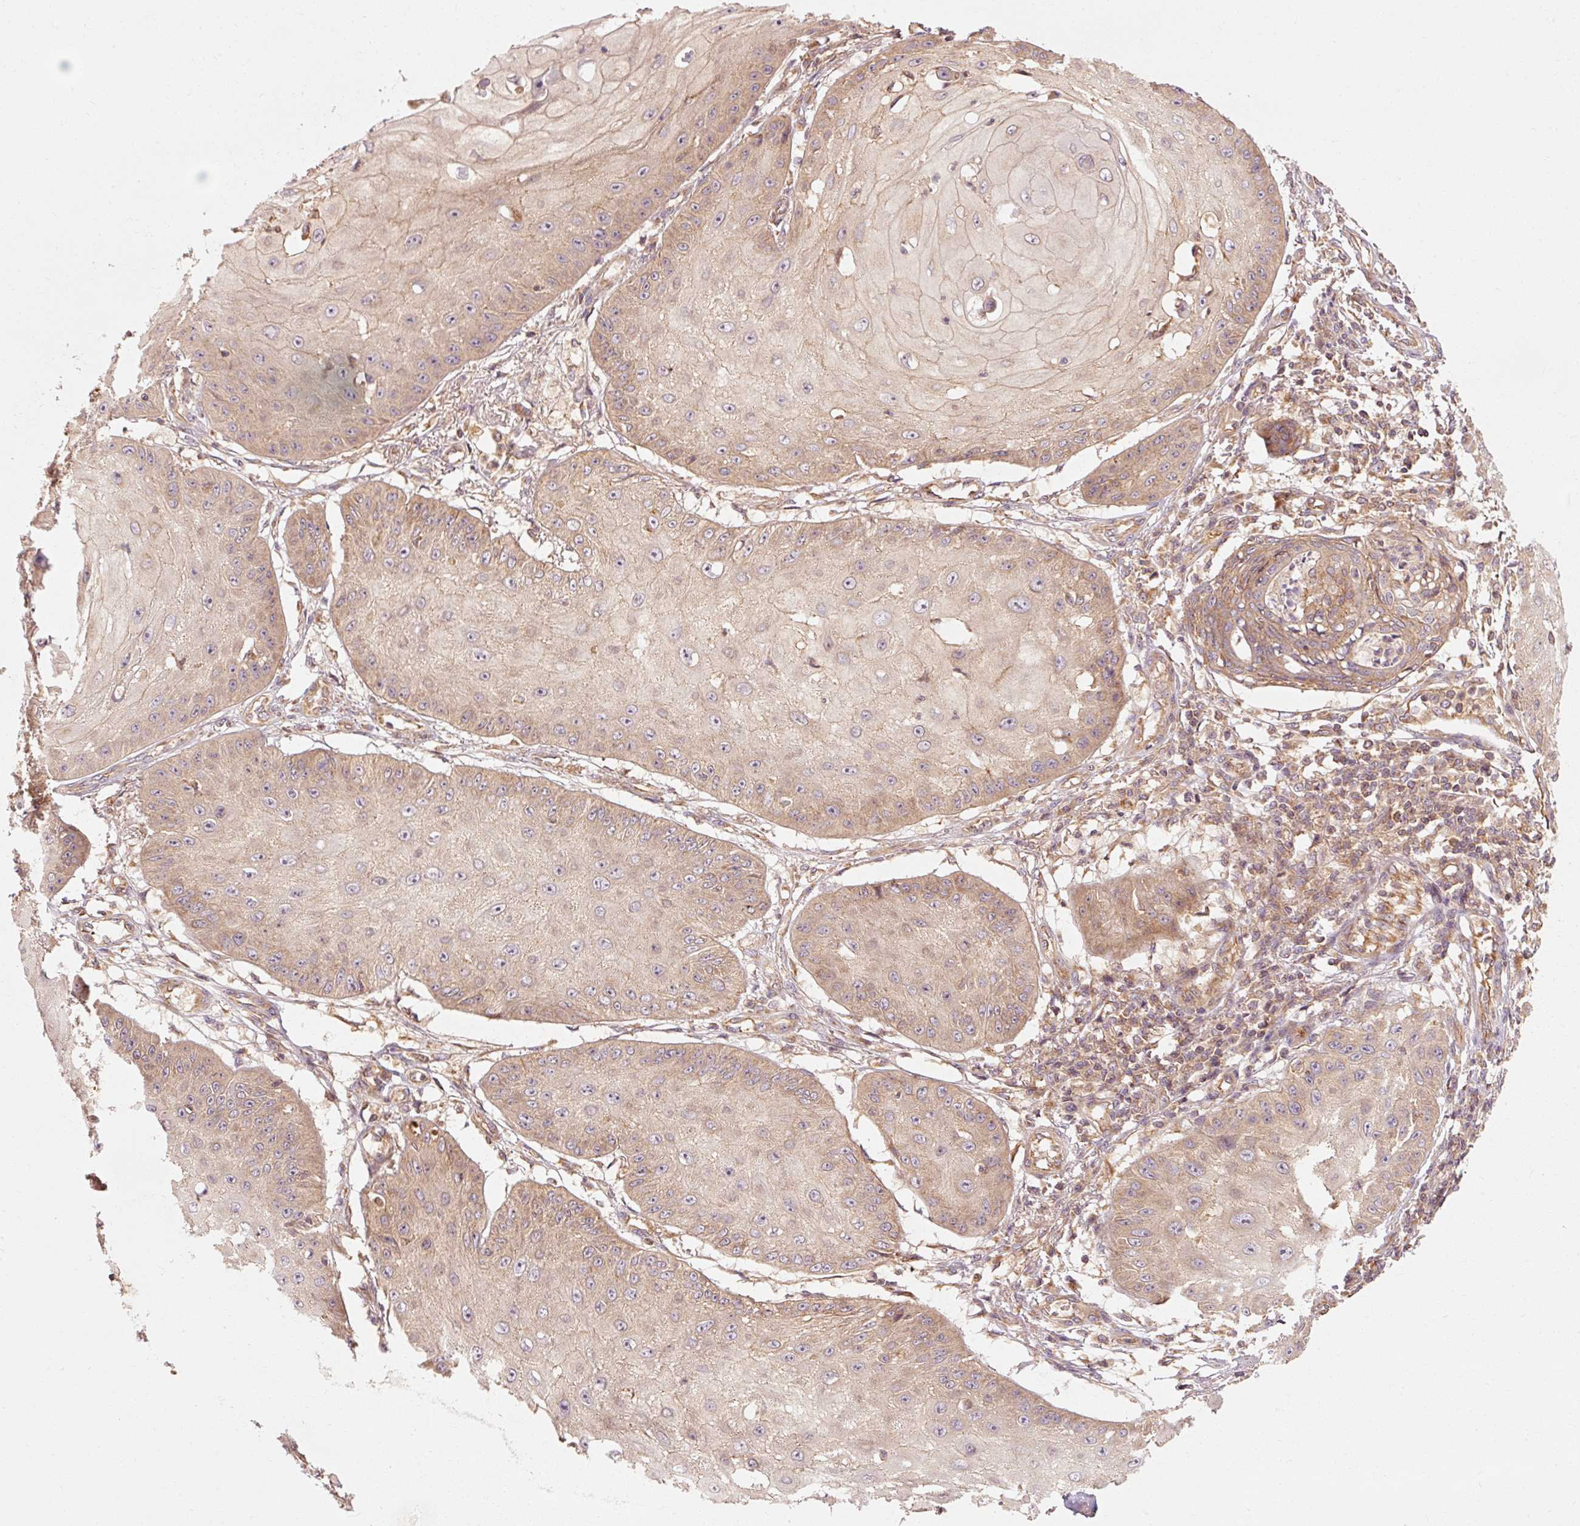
{"staining": {"intensity": "weak", "quantity": "<25%", "location": "cytoplasmic/membranous"}, "tissue": "skin cancer", "cell_type": "Tumor cells", "image_type": "cancer", "snomed": [{"axis": "morphology", "description": "Squamous cell carcinoma, NOS"}, {"axis": "topography", "description": "Skin"}], "caption": "Immunohistochemistry (IHC) image of neoplastic tissue: squamous cell carcinoma (skin) stained with DAB (3,3'-diaminobenzidine) shows no significant protein positivity in tumor cells.", "gene": "CTNNA1", "patient": {"sex": "male", "age": 70}}